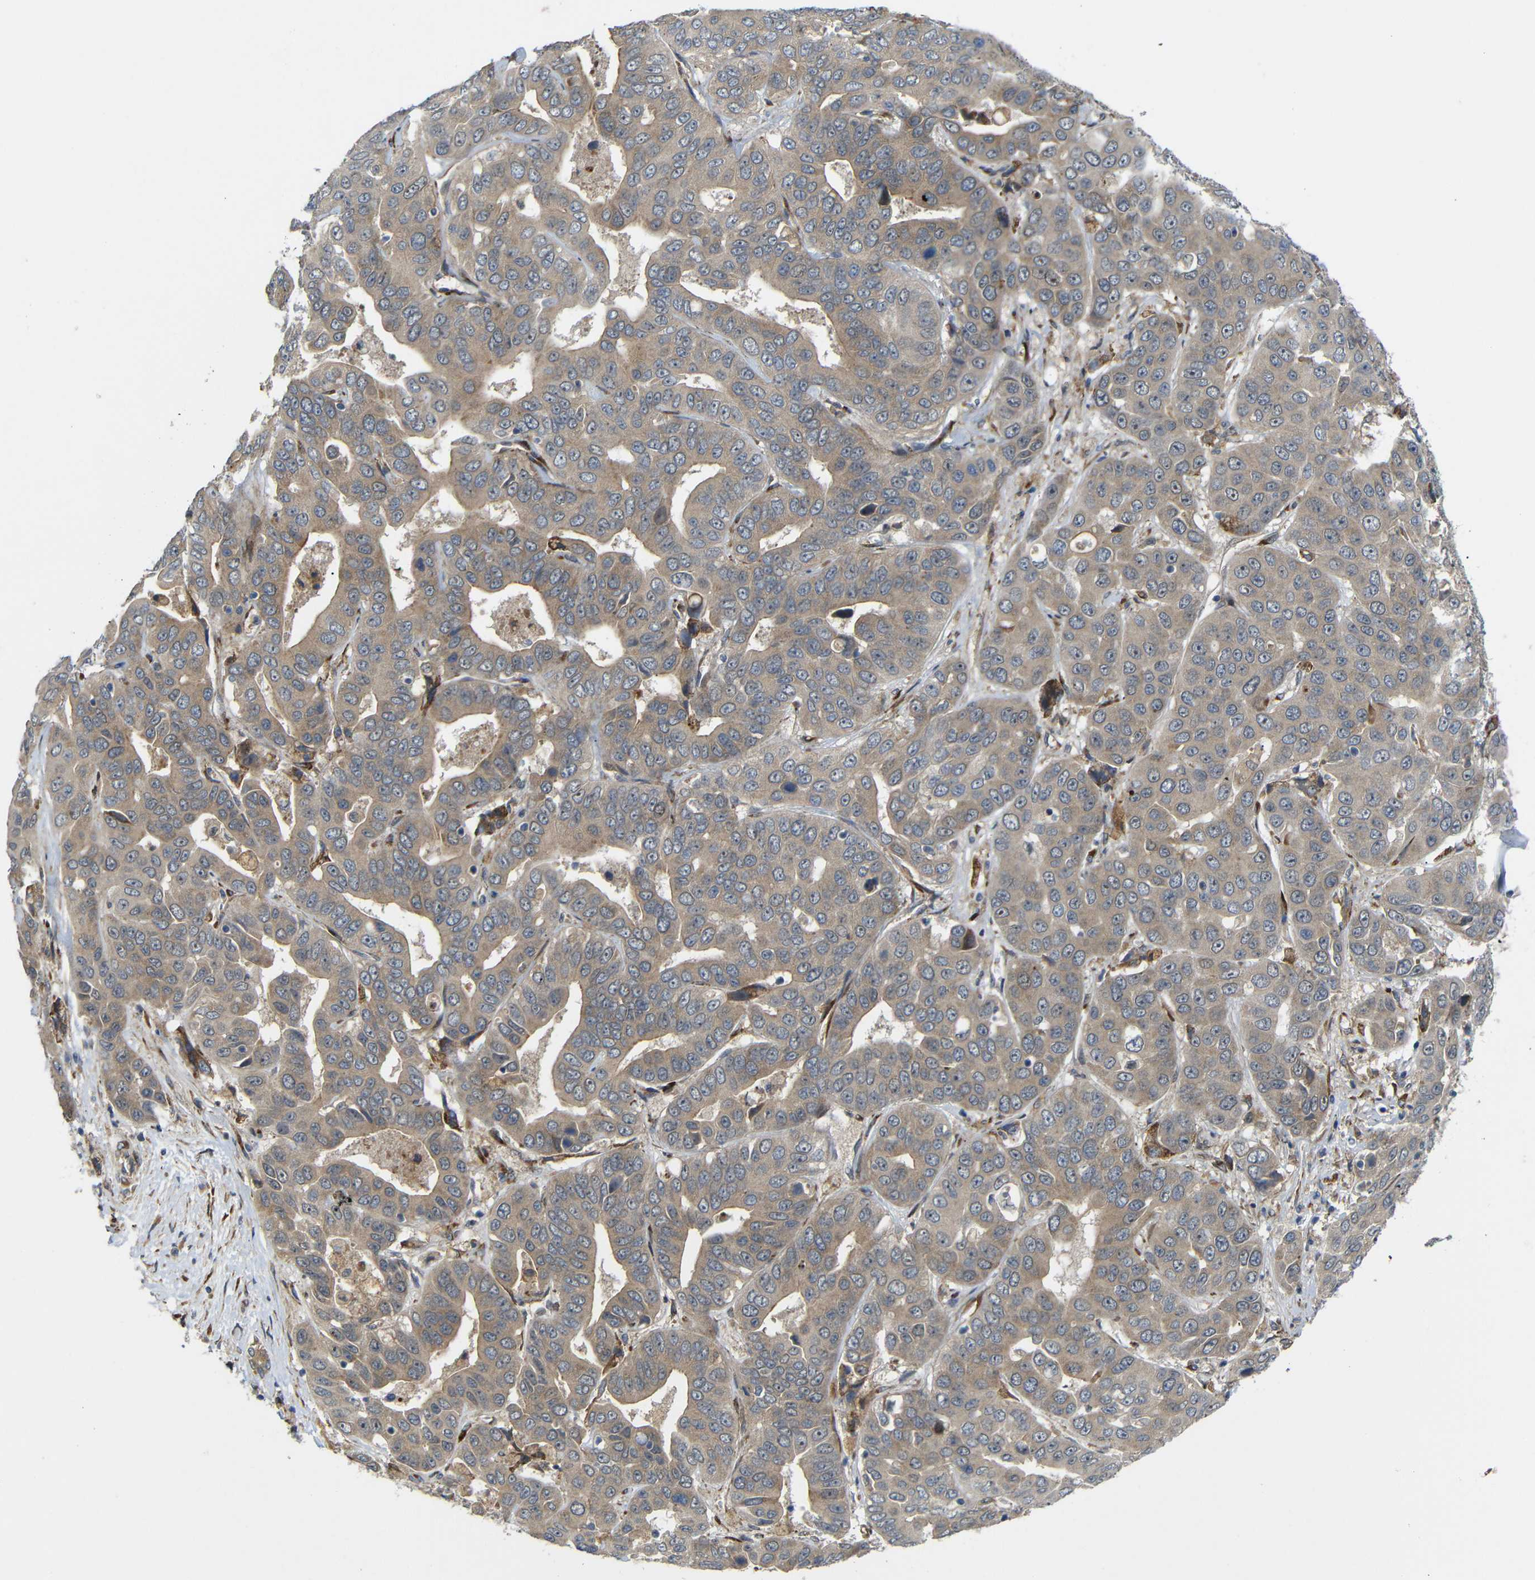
{"staining": {"intensity": "moderate", "quantity": ">75%", "location": "cytoplasmic/membranous"}, "tissue": "liver cancer", "cell_type": "Tumor cells", "image_type": "cancer", "snomed": [{"axis": "morphology", "description": "Cholangiocarcinoma"}, {"axis": "topography", "description": "Liver"}], "caption": "DAB immunohistochemical staining of liver cancer displays moderate cytoplasmic/membranous protein staining in about >75% of tumor cells.", "gene": "P3H2", "patient": {"sex": "female", "age": 52}}